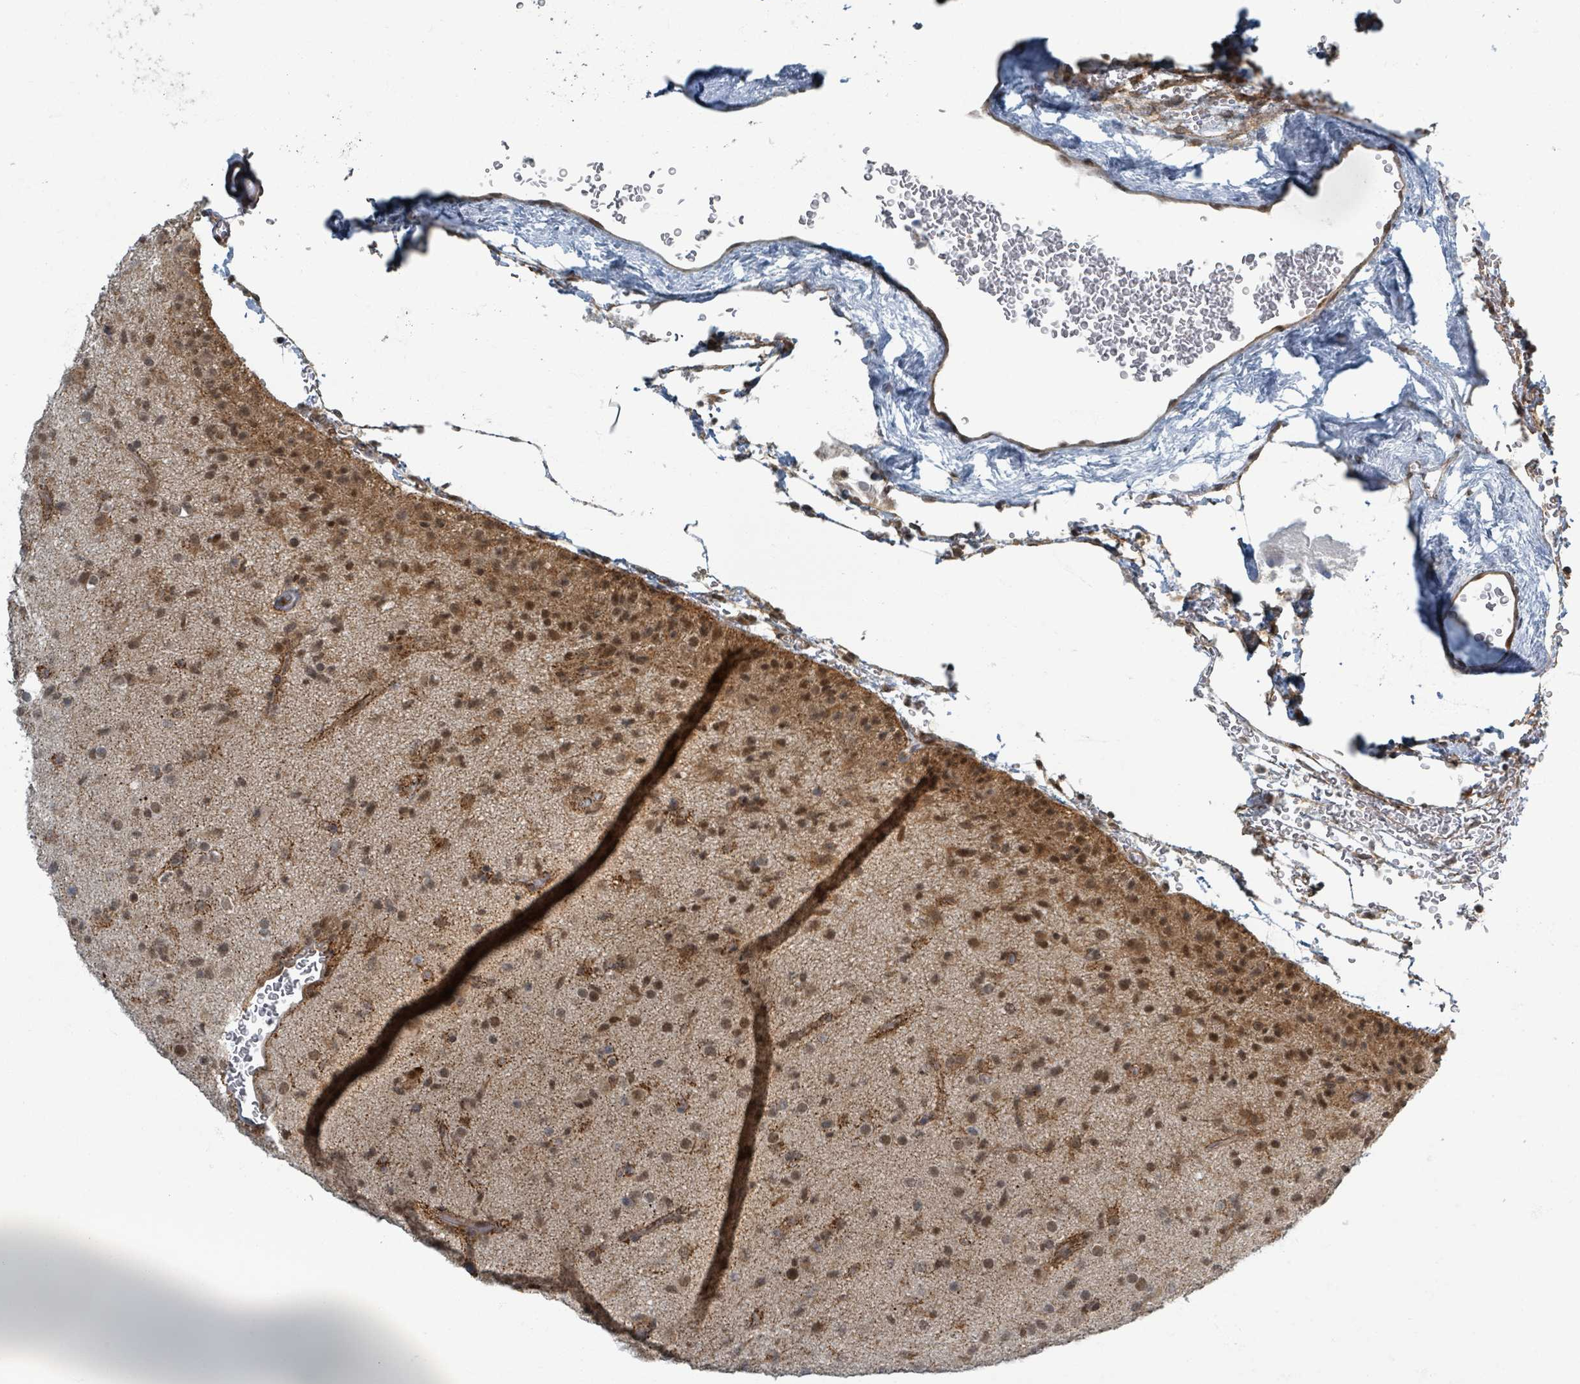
{"staining": {"intensity": "moderate", "quantity": ">75%", "location": "cytoplasmic/membranous,nuclear"}, "tissue": "glioma", "cell_type": "Tumor cells", "image_type": "cancer", "snomed": [{"axis": "morphology", "description": "Glioma, malignant, Low grade"}, {"axis": "topography", "description": "Brain"}], "caption": "IHC image of neoplastic tissue: glioma stained using immunohistochemistry (IHC) shows medium levels of moderate protein expression localized specifically in the cytoplasmic/membranous and nuclear of tumor cells, appearing as a cytoplasmic/membranous and nuclear brown color.", "gene": "INTS15", "patient": {"sex": "male", "age": 65}}